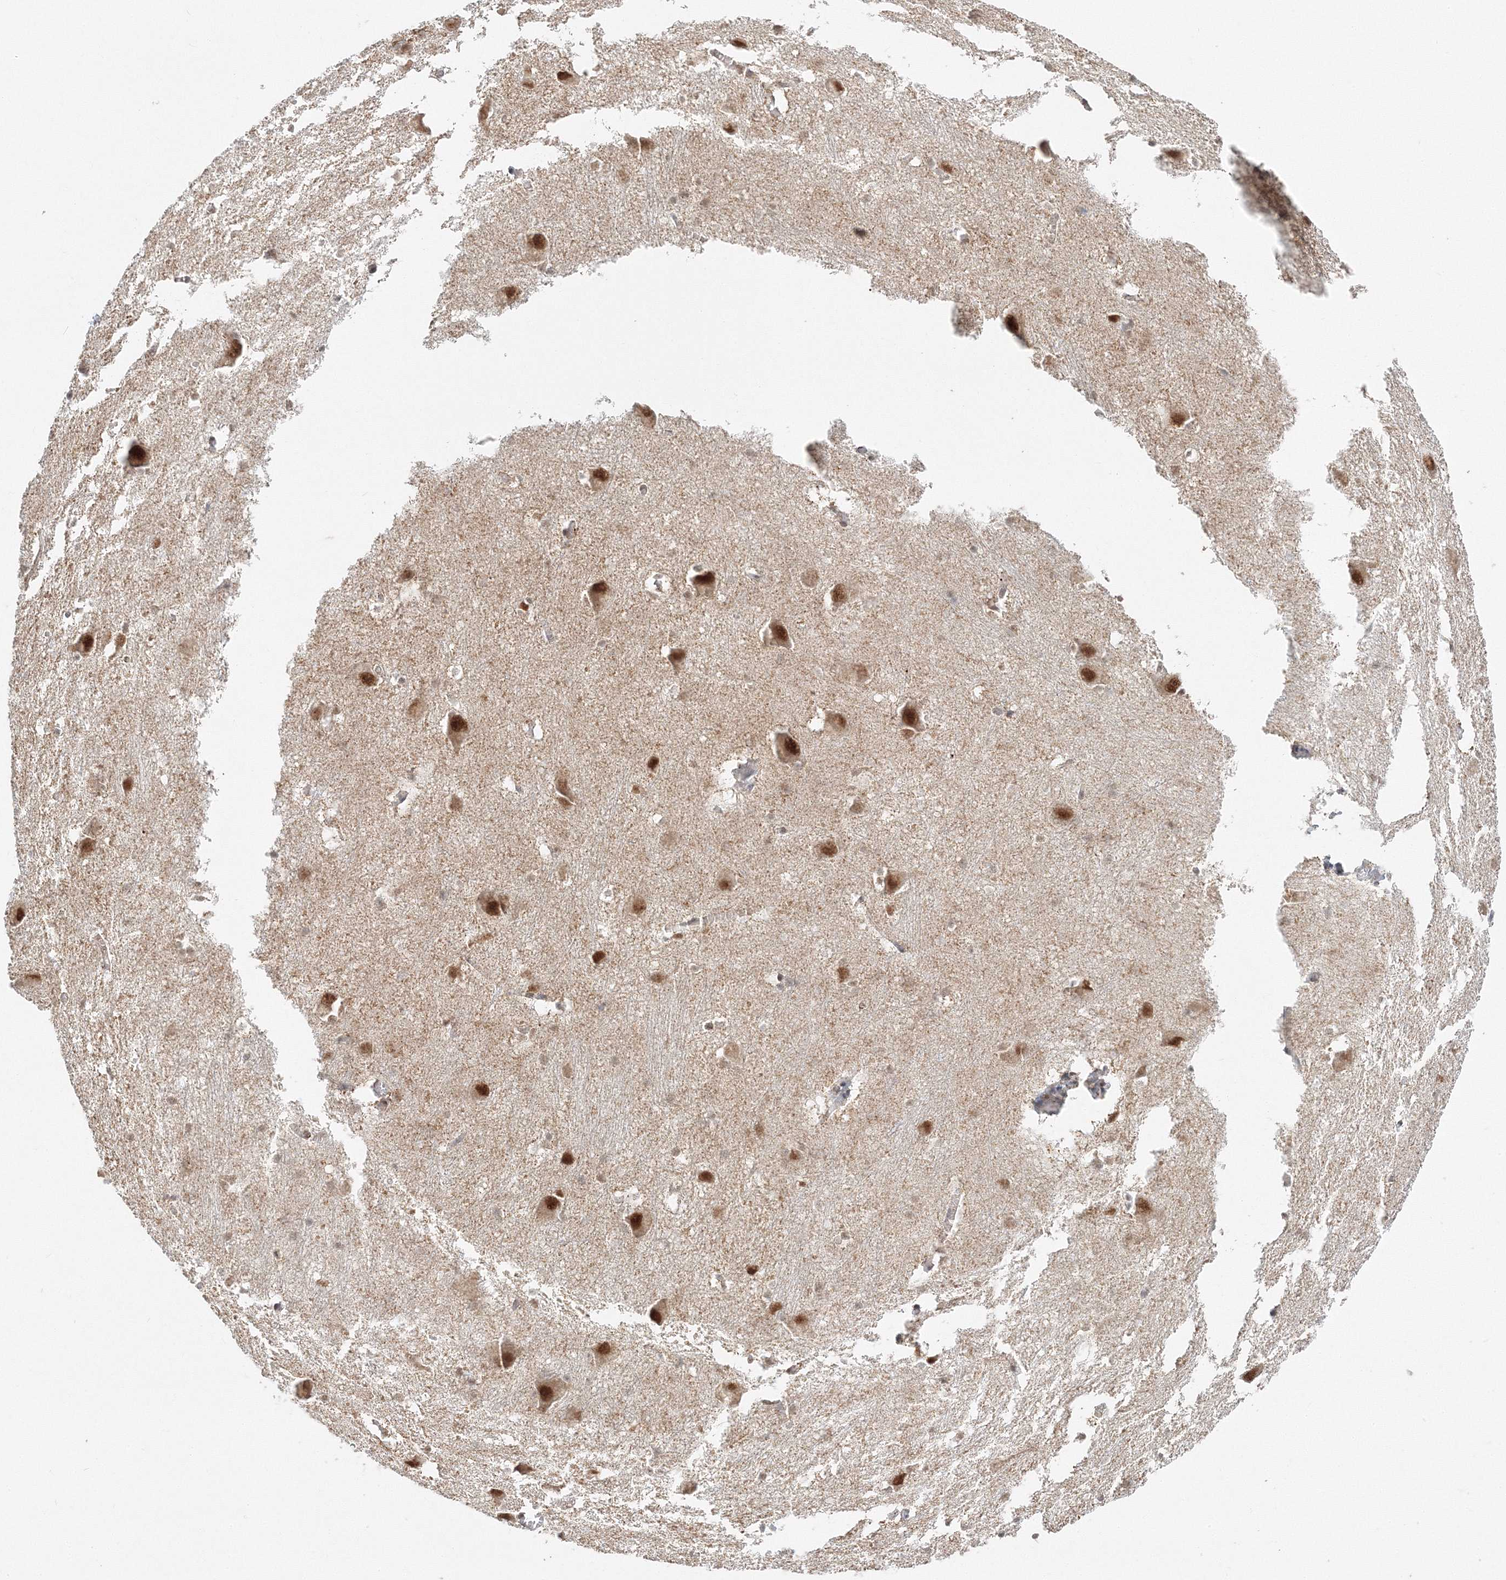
{"staining": {"intensity": "moderate", "quantity": "<25%", "location": "nuclear"}, "tissue": "caudate", "cell_type": "Glial cells", "image_type": "normal", "snomed": [{"axis": "morphology", "description": "Normal tissue, NOS"}, {"axis": "topography", "description": "Lateral ventricle wall"}], "caption": "Glial cells reveal low levels of moderate nuclear expression in about <25% of cells in unremarkable caudate.", "gene": "PSMD6", "patient": {"sex": "male", "age": 37}}